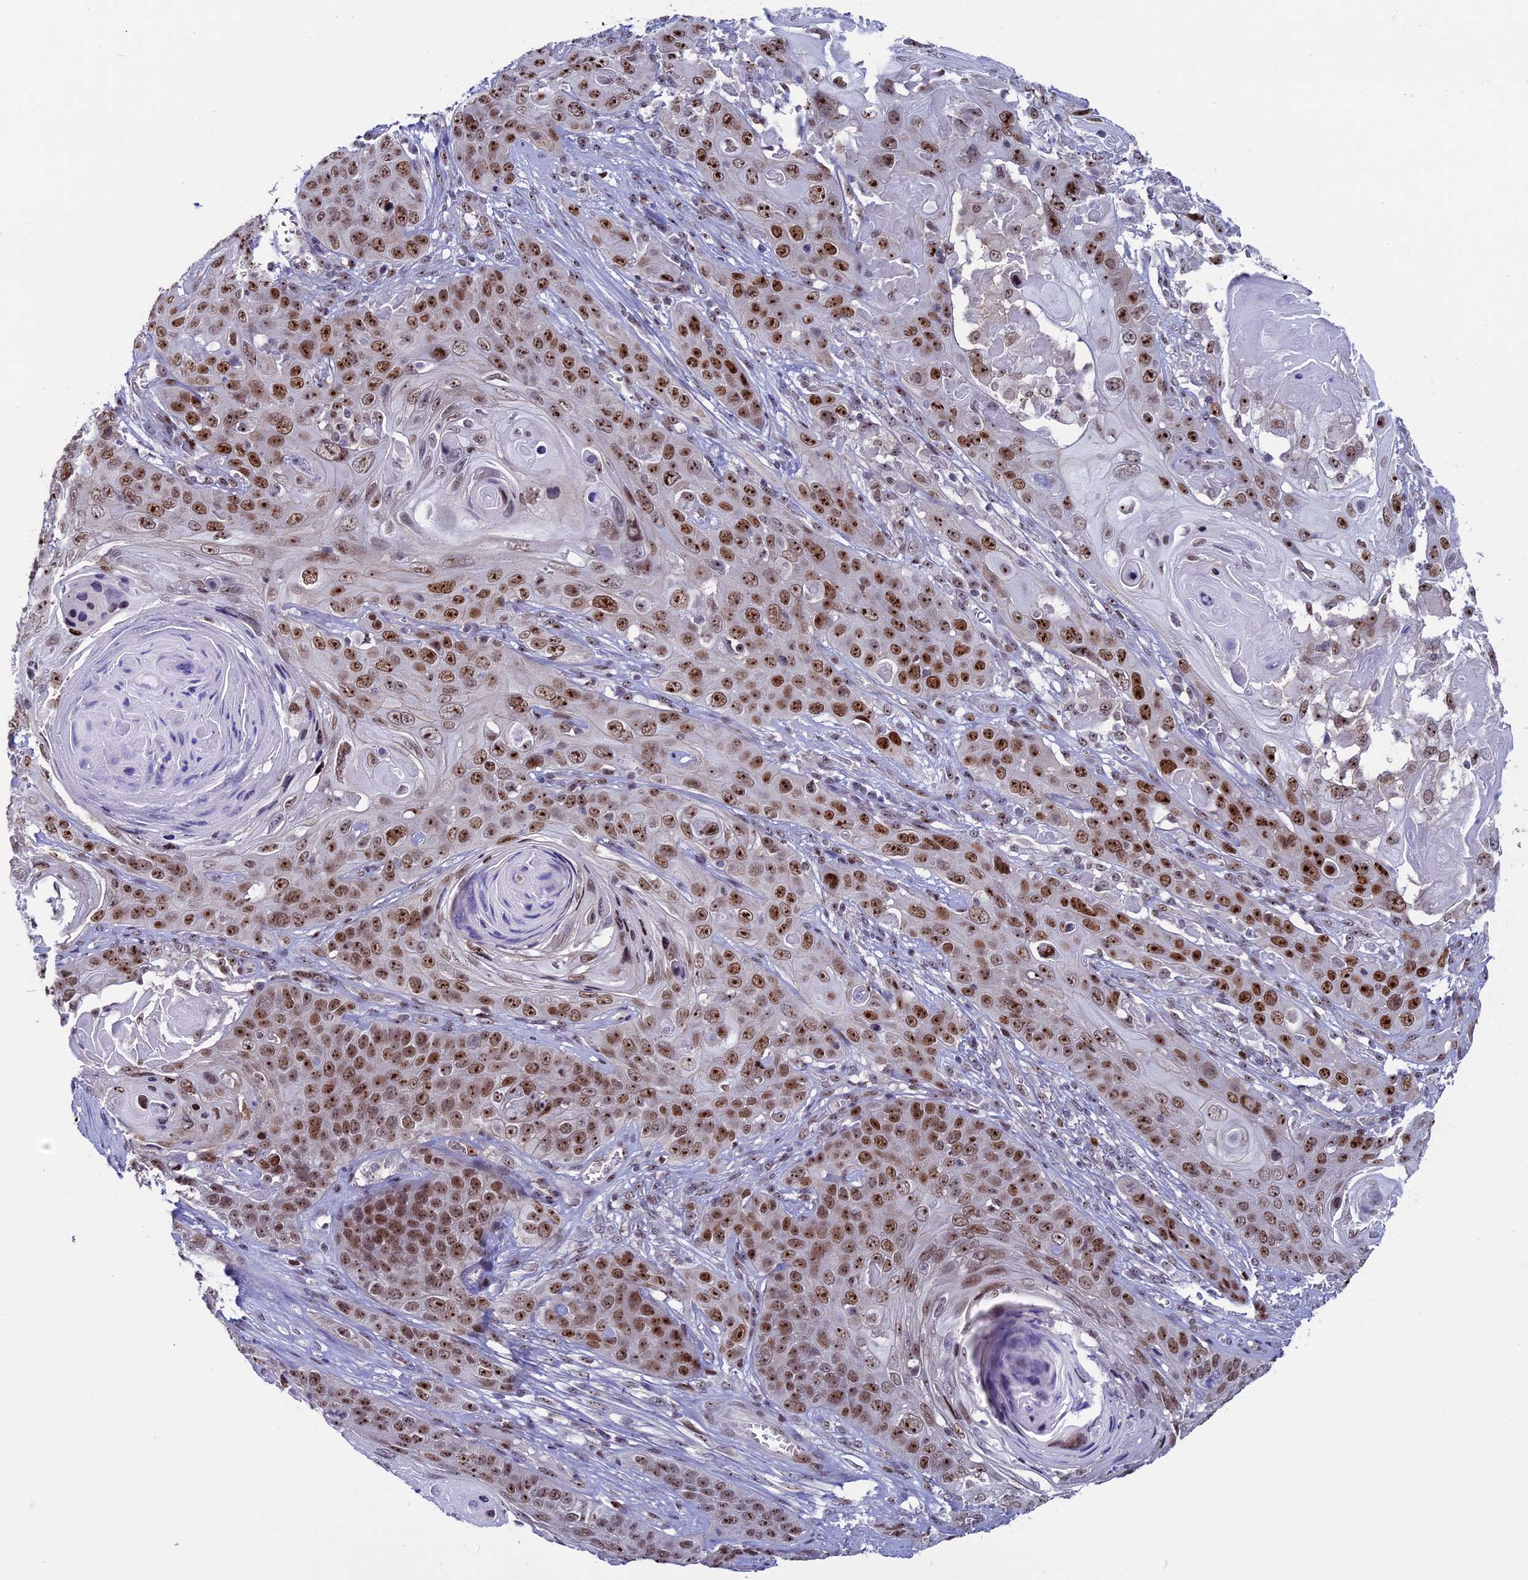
{"staining": {"intensity": "moderate", "quantity": ">75%", "location": "nuclear"}, "tissue": "skin cancer", "cell_type": "Tumor cells", "image_type": "cancer", "snomed": [{"axis": "morphology", "description": "Squamous cell carcinoma, NOS"}, {"axis": "topography", "description": "Skin"}], "caption": "Tumor cells show moderate nuclear expression in about >75% of cells in skin cancer. The staining was performed using DAB, with brown indicating positive protein expression. Nuclei are stained blue with hematoxylin.", "gene": "CCDC86", "patient": {"sex": "male", "age": 55}}